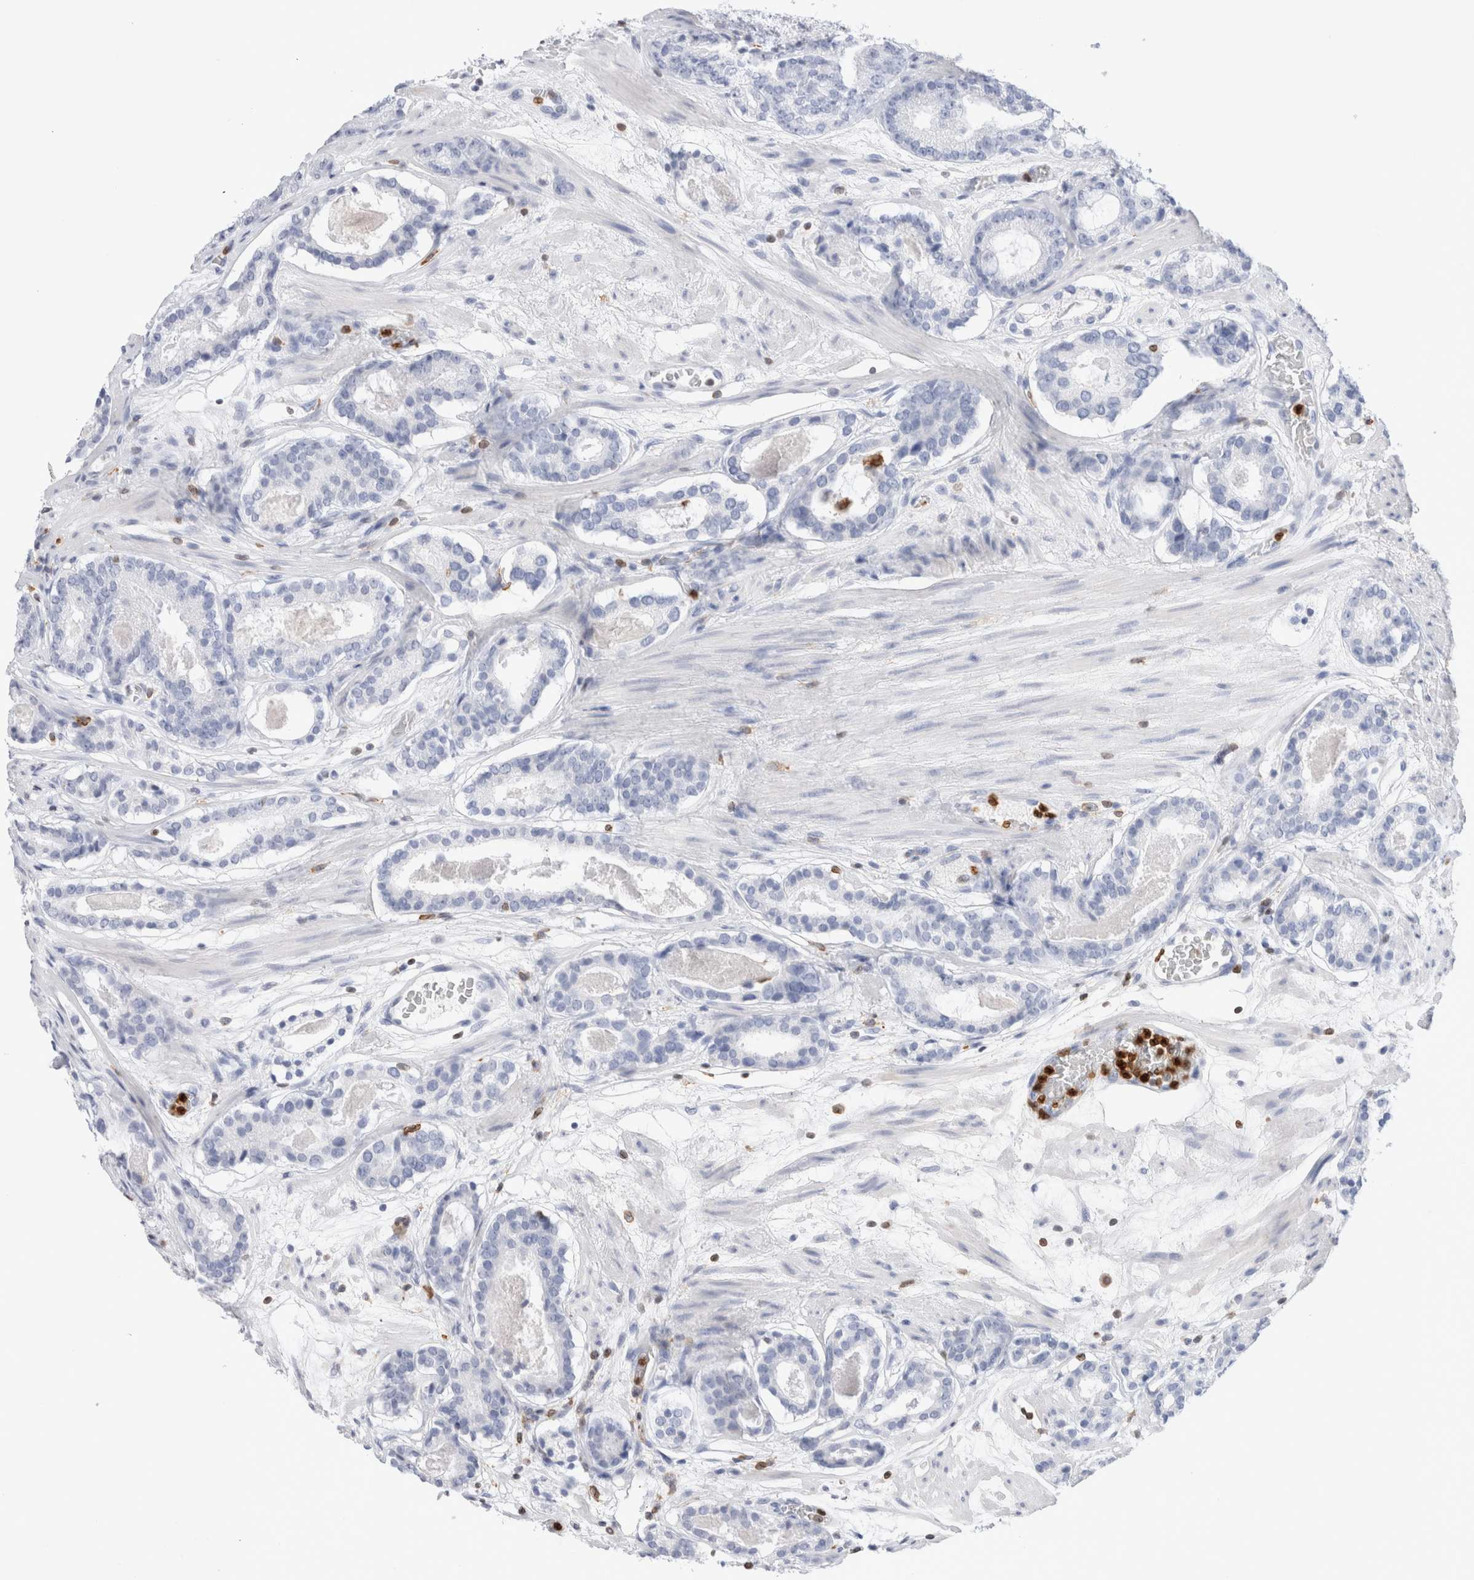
{"staining": {"intensity": "negative", "quantity": "none", "location": "none"}, "tissue": "prostate cancer", "cell_type": "Tumor cells", "image_type": "cancer", "snomed": [{"axis": "morphology", "description": "Adenocarcinoma, Low grade"}, {"axis": "topography", "description": "Prostate"}], "caption": "The immunohistochemistry (IHC) histopathology image has no significant expression in tumor cells of prostate cancer tissue.", "gene": "ALOX5AP", "patient": {"sex": "male", "age": 69}}